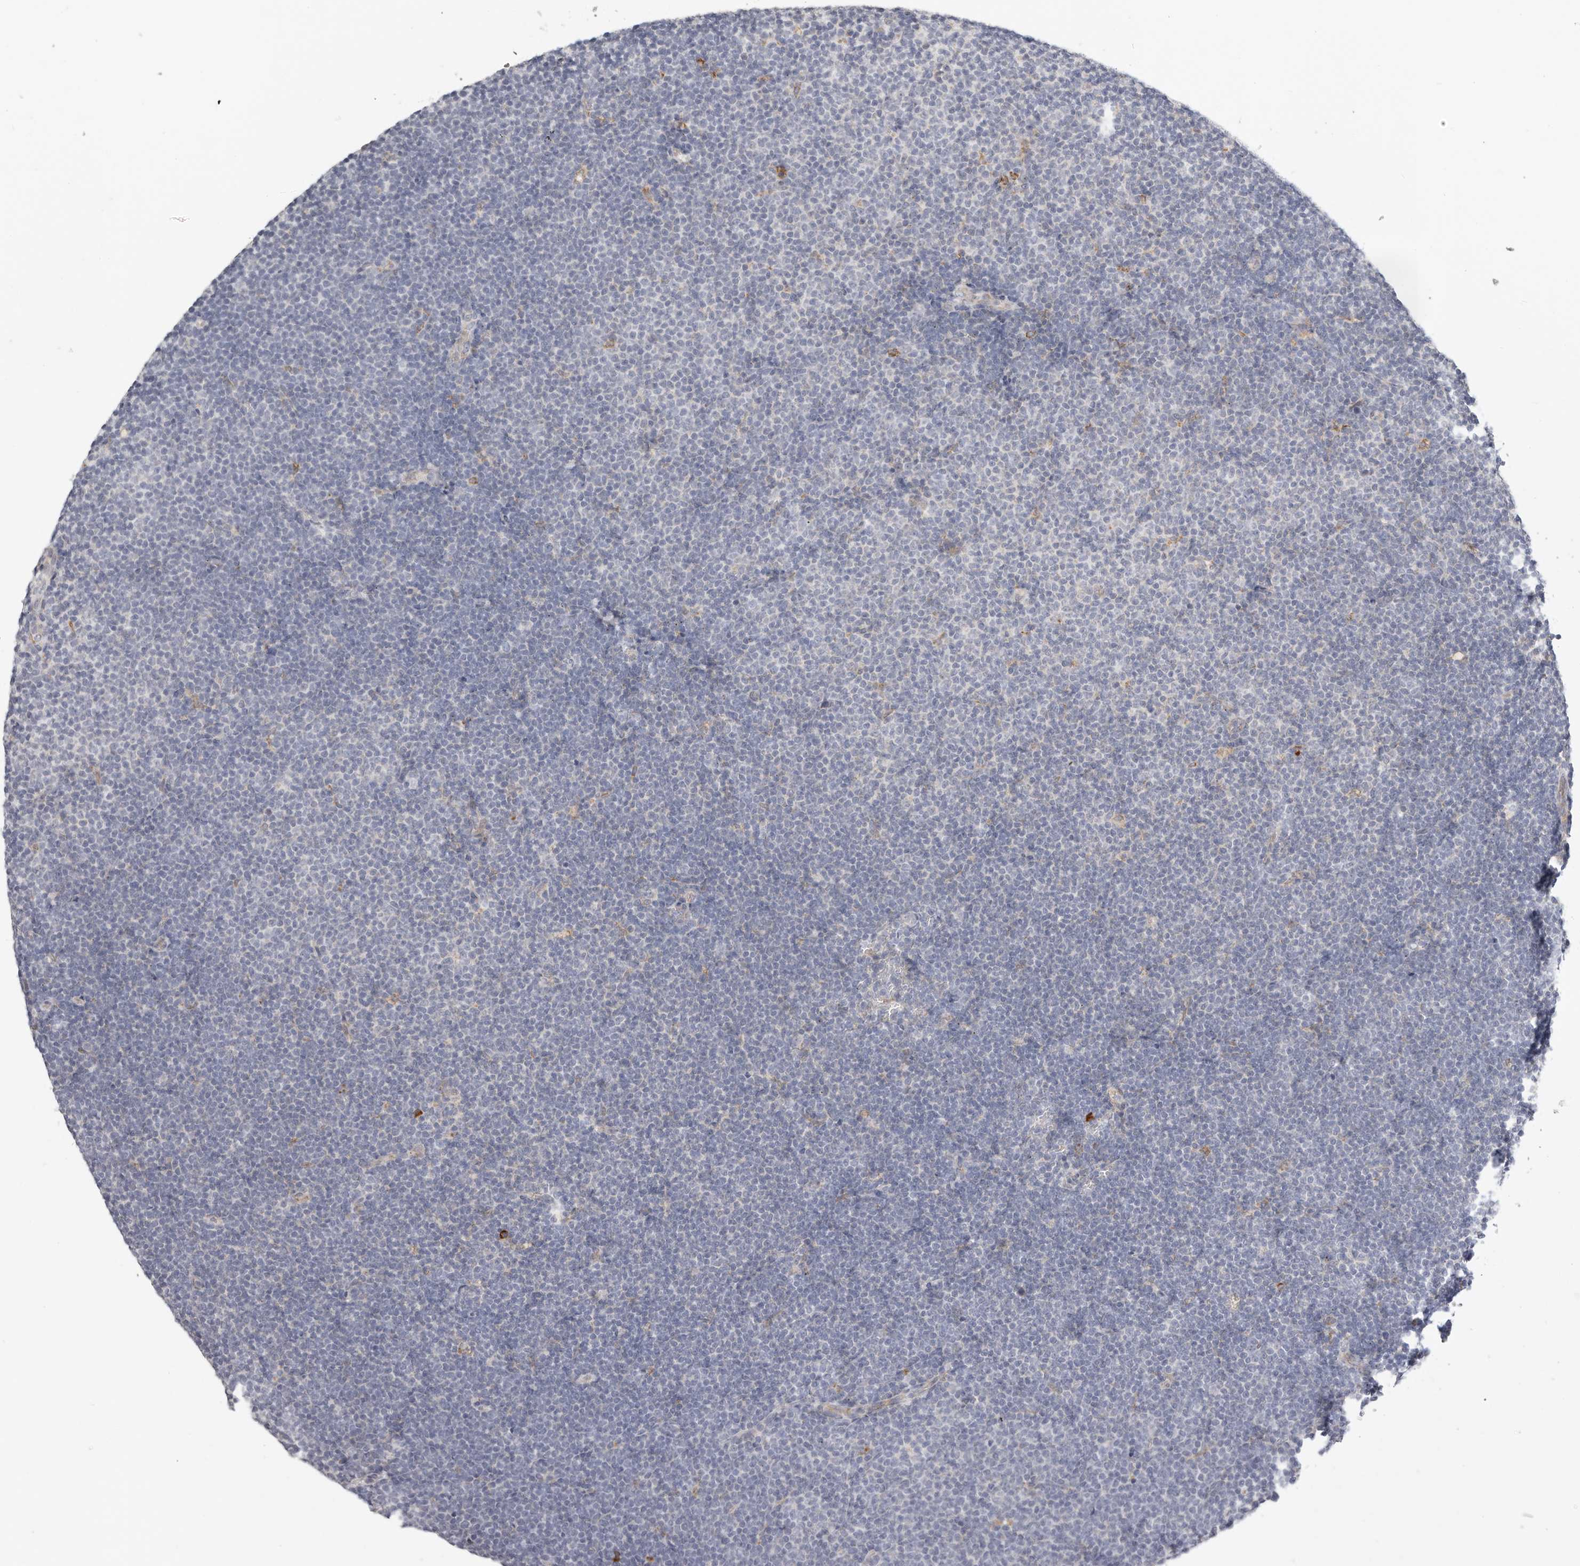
{"staining": {"intensity": "negative", "quantity": "none", "location": "none"}, "tissue": "lymphoma", "cell_type": "Tumor cells", "image_type": "cancer", "snomed": [{"axis": "morphology", "description": "Malignant lymphoma, non-Hodgkin's type, Low grade"}, {"axis": "topography", "description": "Lymph node"}], "caption": "Immunohistochemistry (IHC) micrograph of lymphoma stained for a protein (brown), which displays no expression in tumor cells.", "gene": "IL32", "patient": {"sex": "female", "age": 53}}